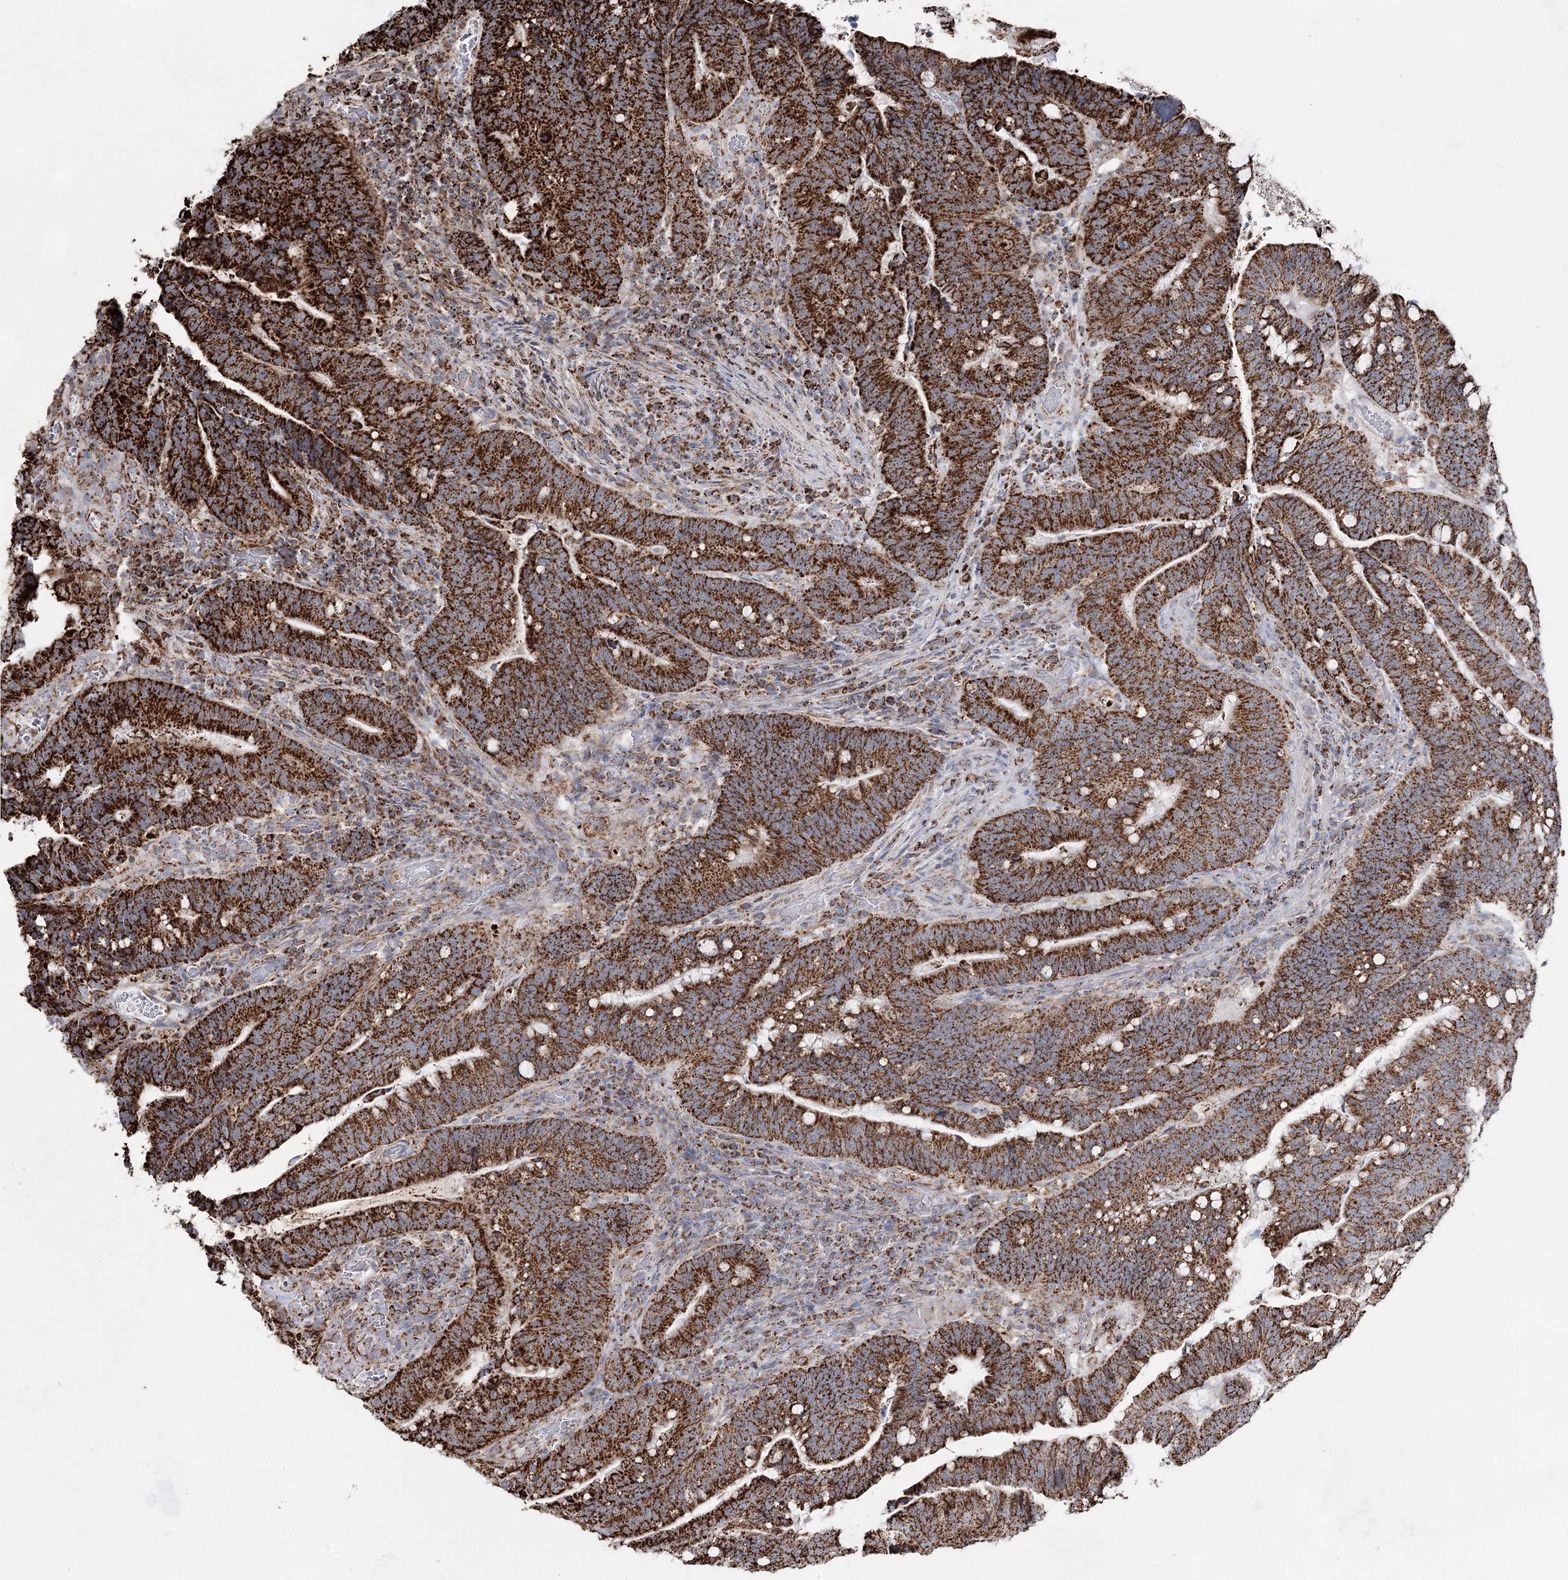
{"staining": {"intensity": "strong", "quantity": ">75%", "location": "cytoplasmic/membranous"}, "tissue": "colorectal cancer", "cell_type": "Tumor cells", "image_type": "cancer", "snomed": [{"axis": "morphology", "description": "Adenocarcinoma, NOS"}, {"axis": "topography", "description": "Colon"}], "caption": "Immunohistochemistry (IHC) (DAB) staining of human adenocarcinoma (colorectal) exhibits strong cytoplasmic/membranous protein positivity in about >75% of tumor cells.", "gene": "CWF19L1", "patient": {"sex": "female", "age": 66}}